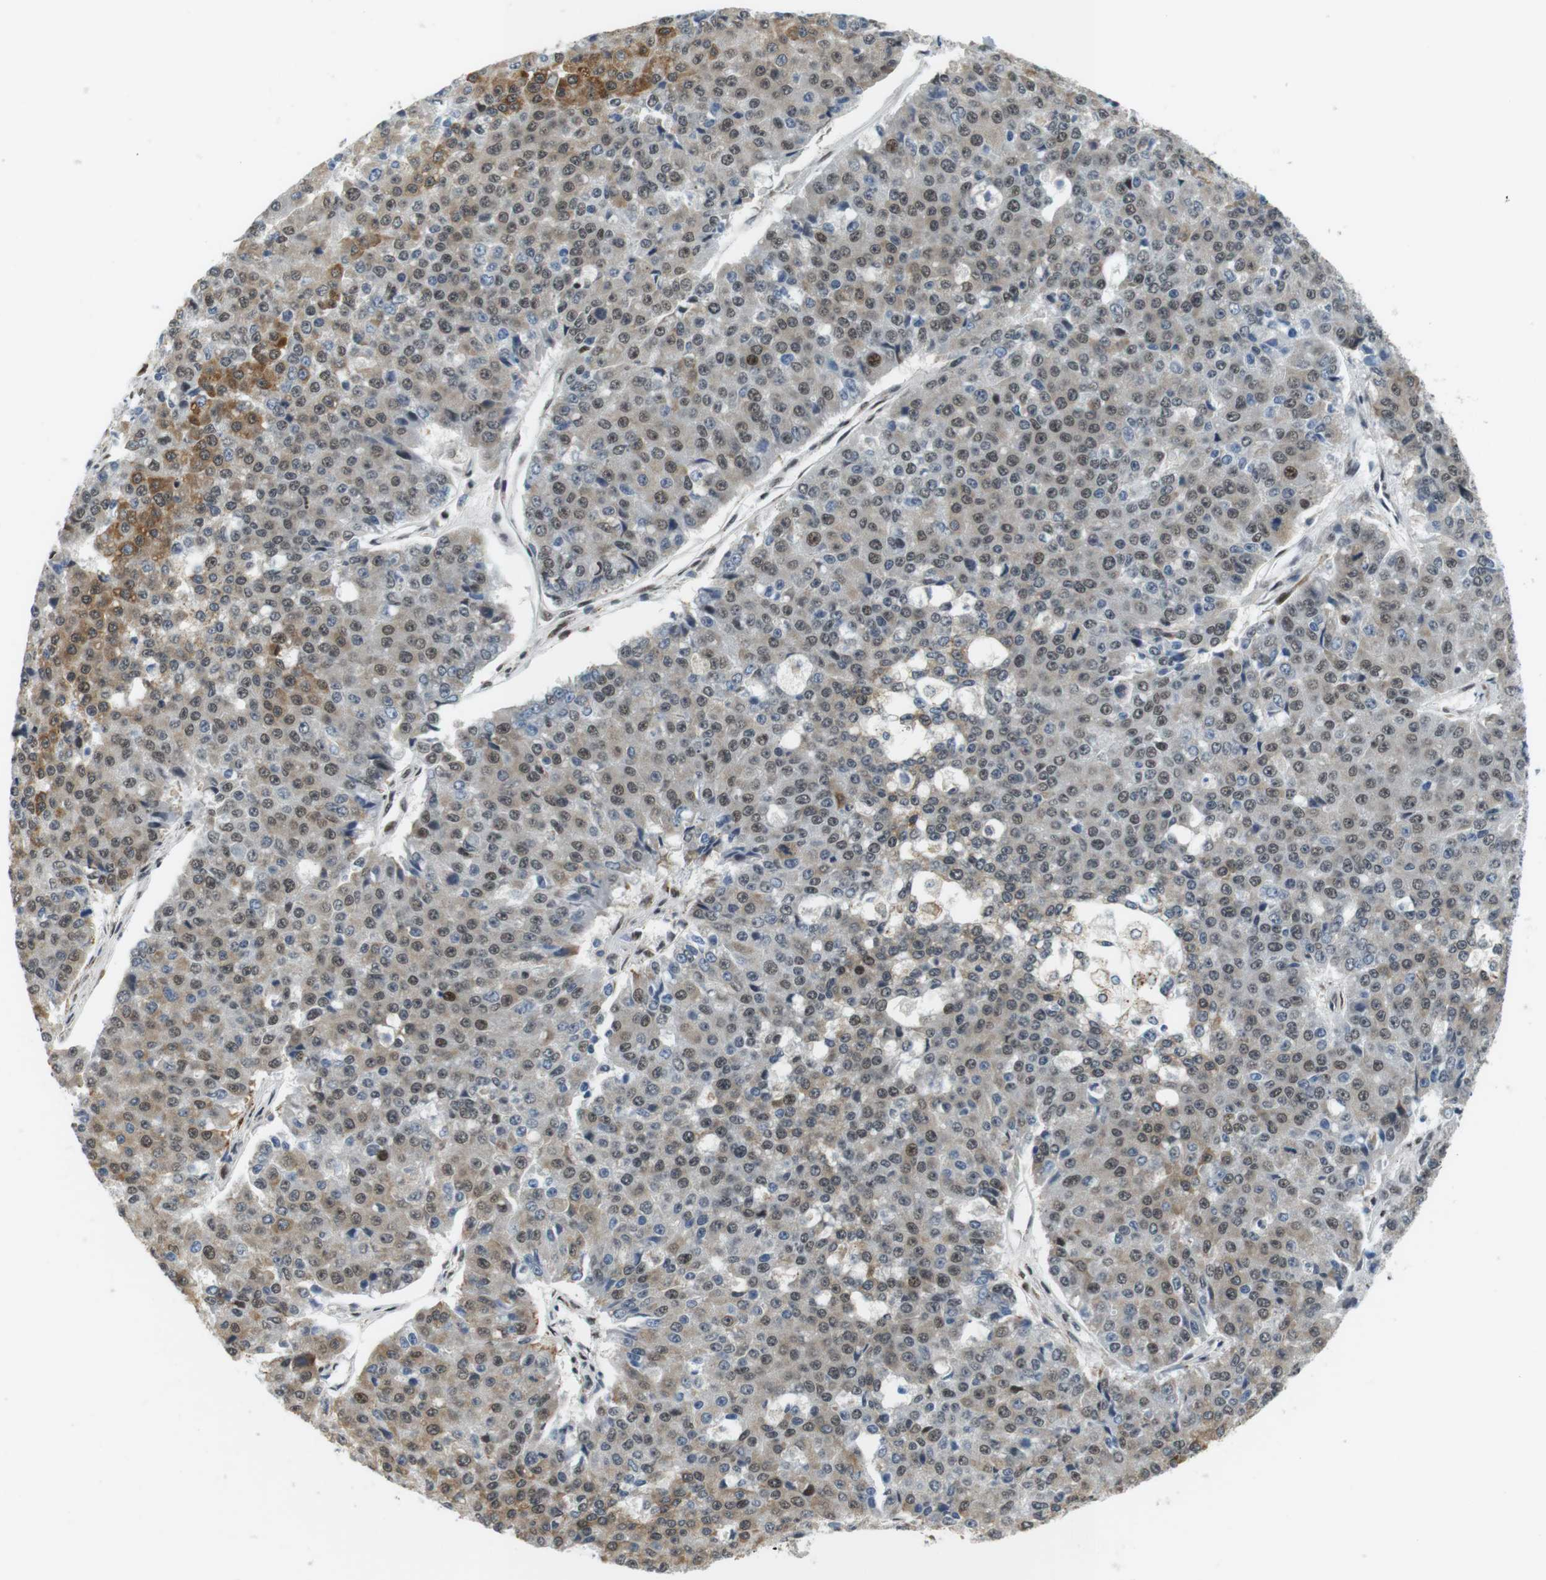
{"staining": {"intensity": "moderate", "quantity": "25%-75%", "location": "cytoplasmic/membranous,nuclear"}, "tissue": "pancreatic cancer", "cell_type": "Tumor cells", "image_type": "cancer", "snomed": [{"axis": "morphology", "description": "Adenocarcinoma, NOS"}, {"axis": "topography", "description": "Pancreas"}], "caption": "Adenocarcinoma (pancreatic) stained for a protein shows moderate cytoplasmic/membranous and nuclear positivity in tumor cells.", "gene": "RNF38", "patient": {"sex": "male", "age": 50}}